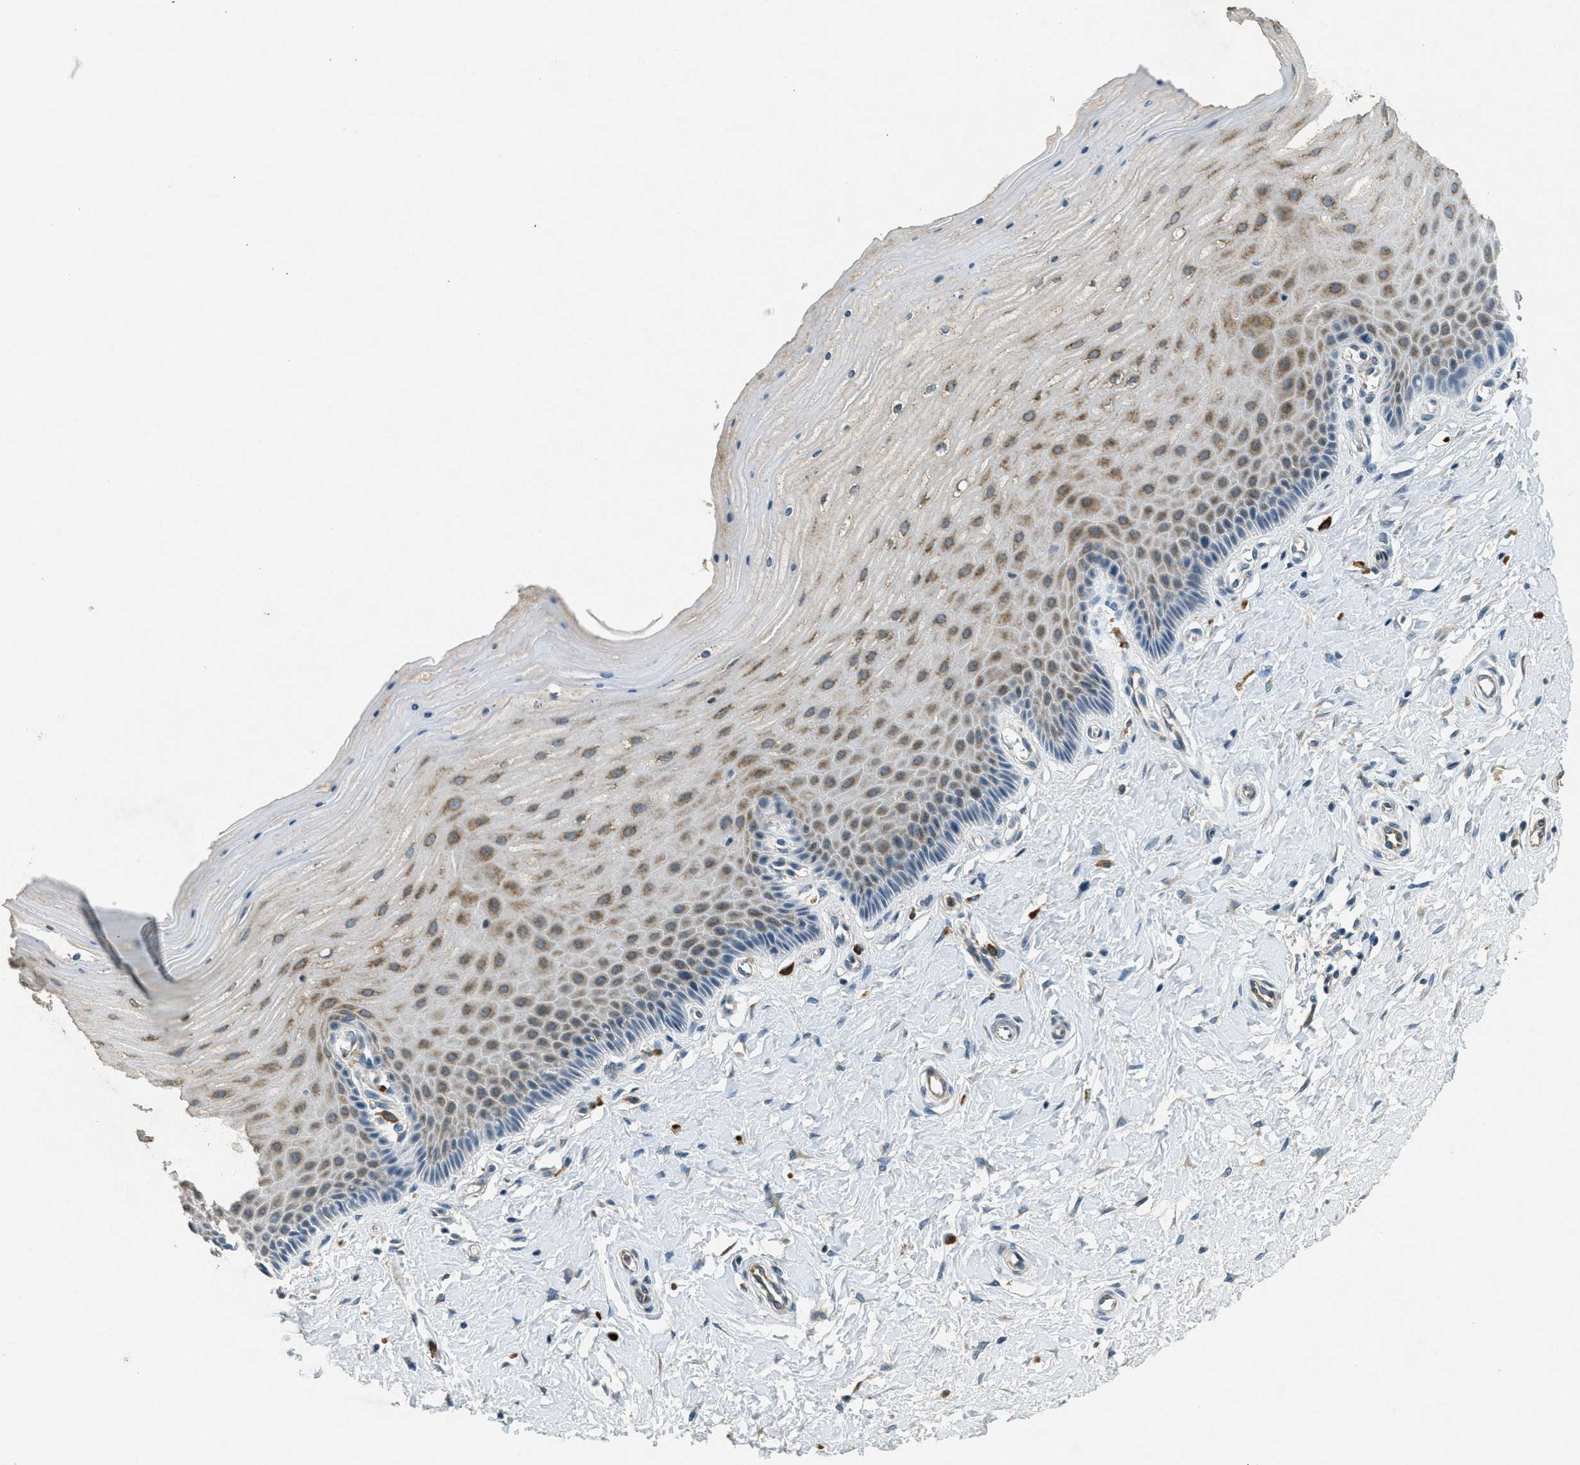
{"staining": {"intensity": "moderate", "quantity": "25%-75%", "location": "cytoplasmic/membranous"}, "tissue": "cervix", "cell_type": "Squamous epithelial cells", "image_type": "normal", "snomed": [{"axis": "morphology", "description": "Normal tissue, NOS"}, {"axis": "topography", "description": "Cervix"}], "caption": "Moderate cytoplasmic/membranous expression is identified in approximately 25%-75% of squamous epithelial cells in unremarkable cervix.", "gene": "RAB3D", "patient": {"sex": "female", "age": 55}}